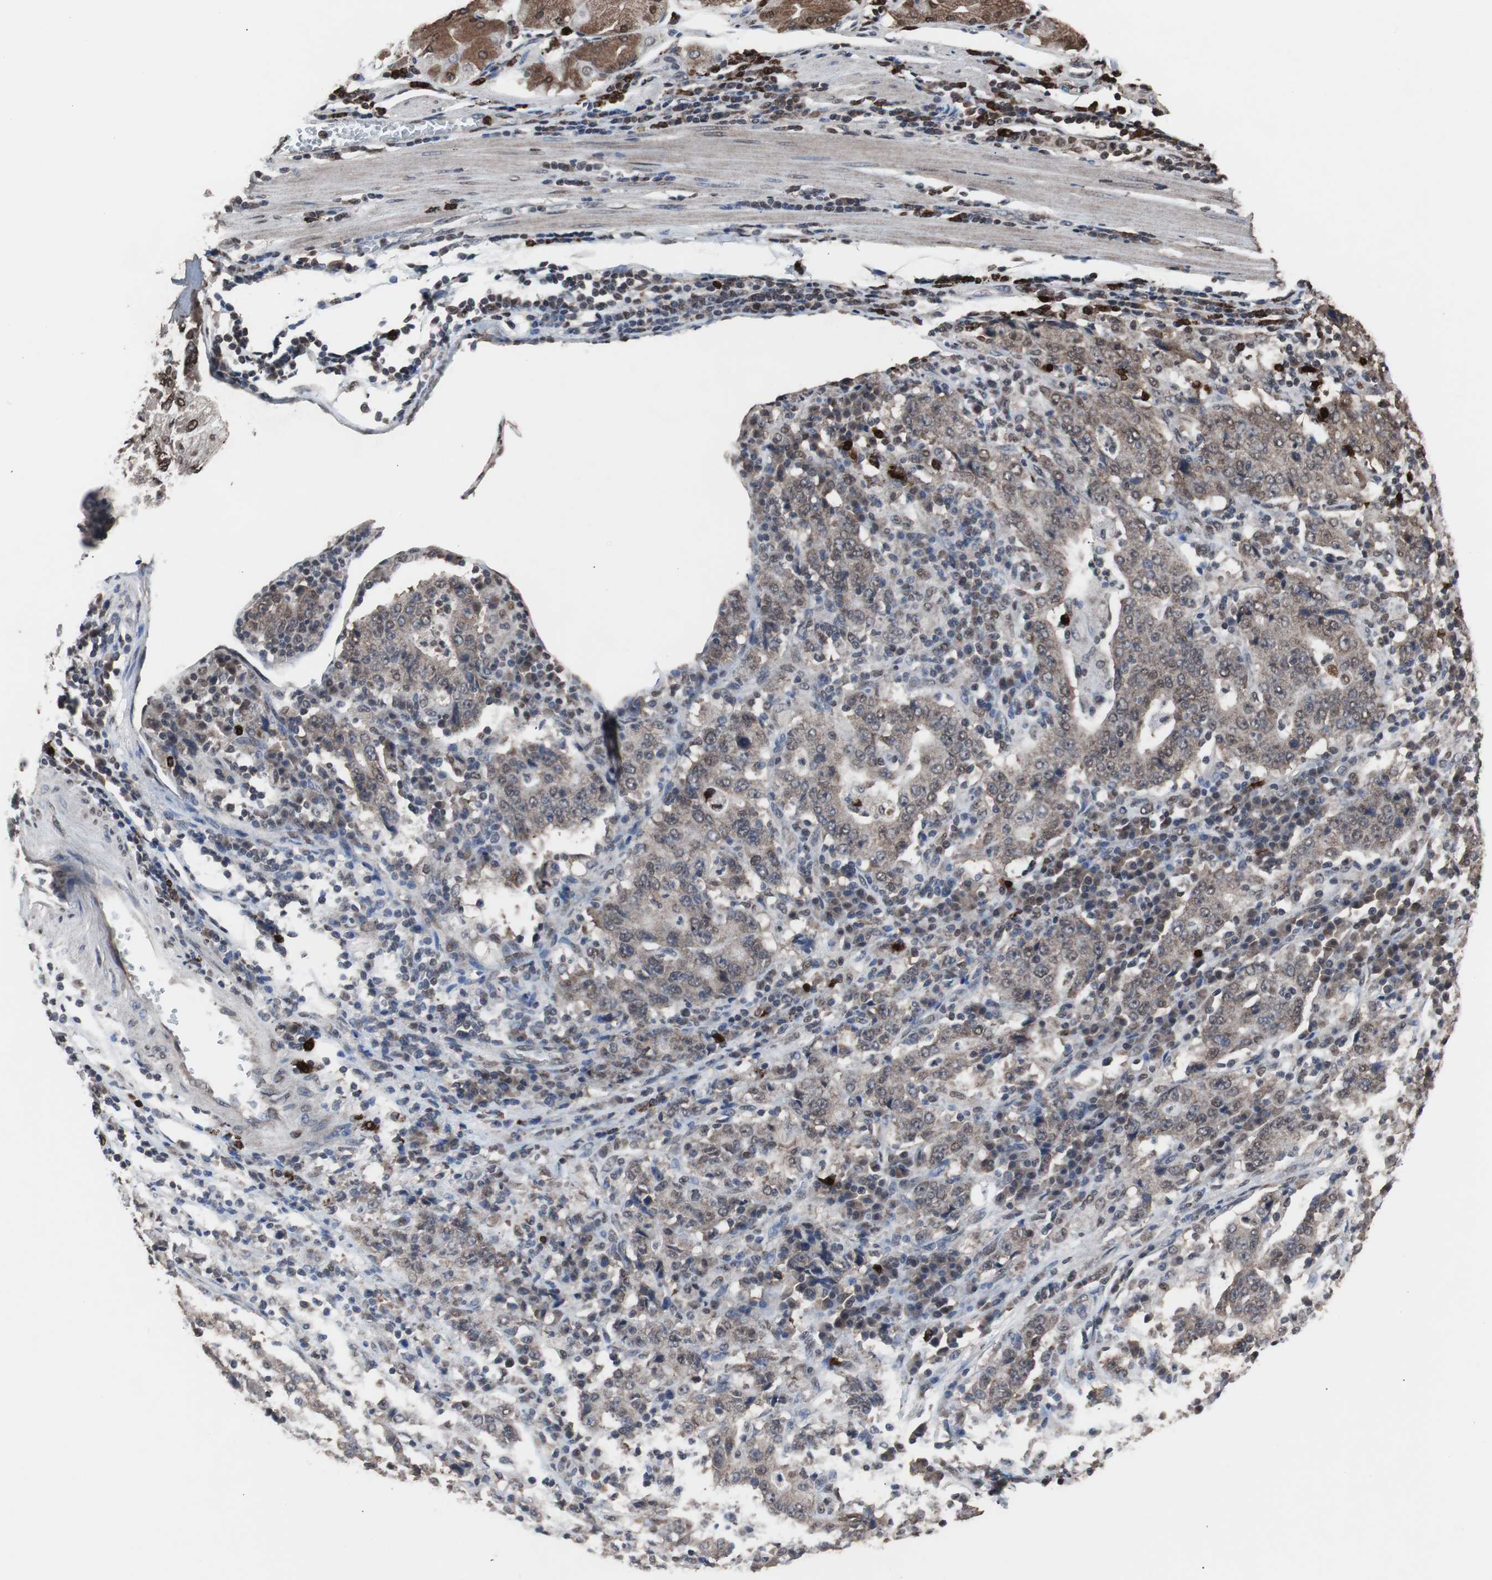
{"staining": {"intensity": "moderate", "quantity": ">75%", "location": "cytoplasmic/membranous"}, "tissue": "stomach cancer", "cell_type": "Tumor cells", "image_type": "cancer", "snomed": [{"axis": "morphology", "description": "Normal tissue, NOS"}, {"axis": "morphology", "description": "Adenocarcinoma, NOS"}, {"axis": "topography", "description": "Stomach, upper"}, {"axis": "topography", "description": "Stomach"}], "caption": "This photomicrograph shows immunohistochemistry (IHC) staining of adenocarcinoma (stomach), with medium moderate cytoplasmic/membranous positivity in approximately >75% of tumor cells.", "gene": "MED27", "patient": {"sex": "male", "age": 59}}